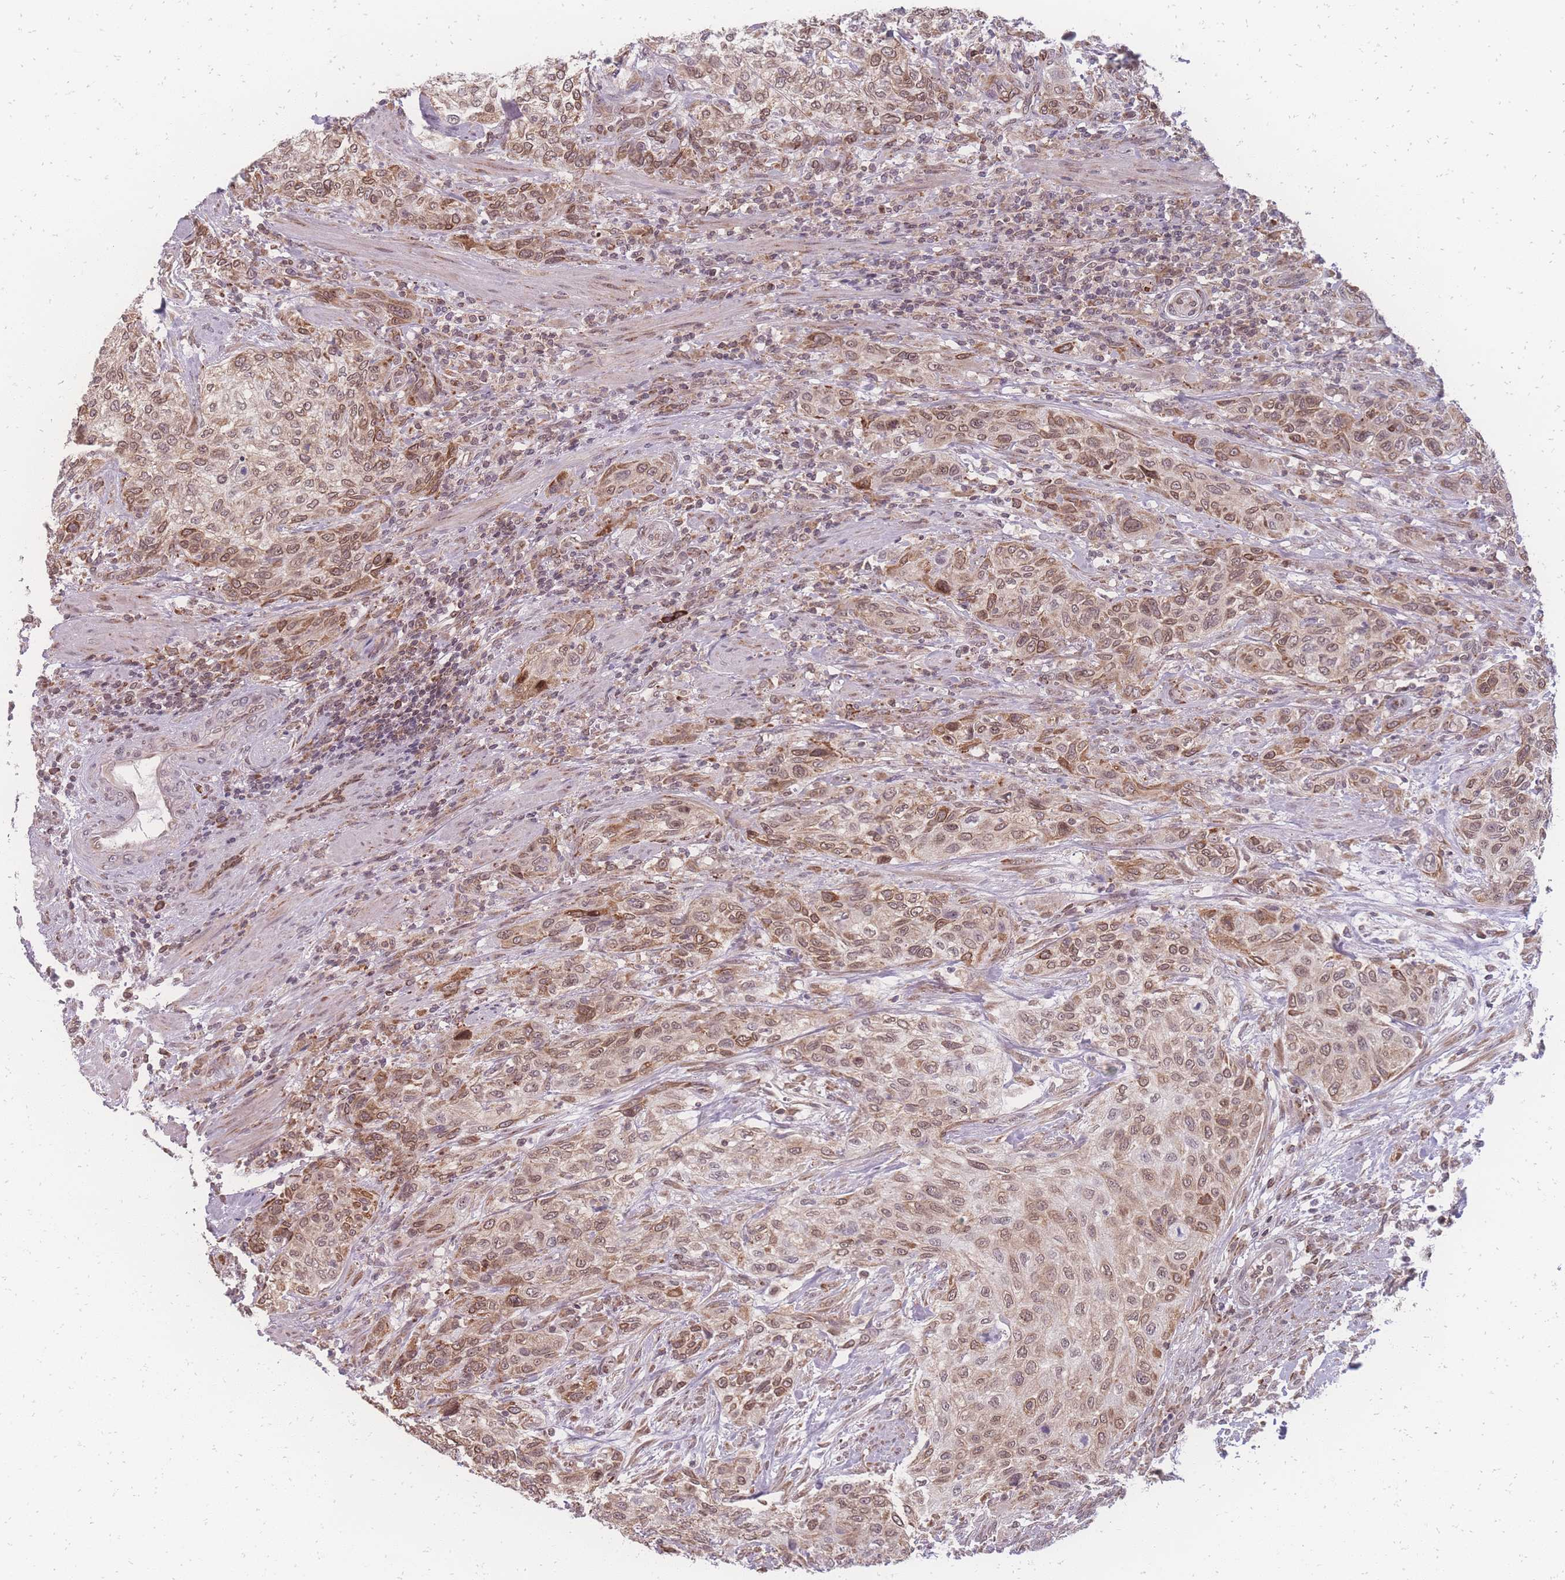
{"staining": {"intensity": "moderate", "quantity": ">75%", "location": "nuclear"}, "tissue": "urothelial cancer", "cell_type": "Tumor cells", "image_type": "cancer", "snomed": [{"axis": "morphology", "description": "Normal tissue, NOS"}, {"axis": "morphology", "description": "Urothelial carcinoma, NOS"}, {"axis": "topography", "description": "Urinary bladder"}, {"axis": "topography", "description": "Peripheral nerve tissue"}], "caption": "Protein staining shows moderate nuclear expression in approximately >75% of tumor cells in transitional cell carcinoma. (Brightfield microscopy of DAB IHC at high magnification).", "gene": "ZC3H13", "patient": {"sex": "male", "age": 35}}